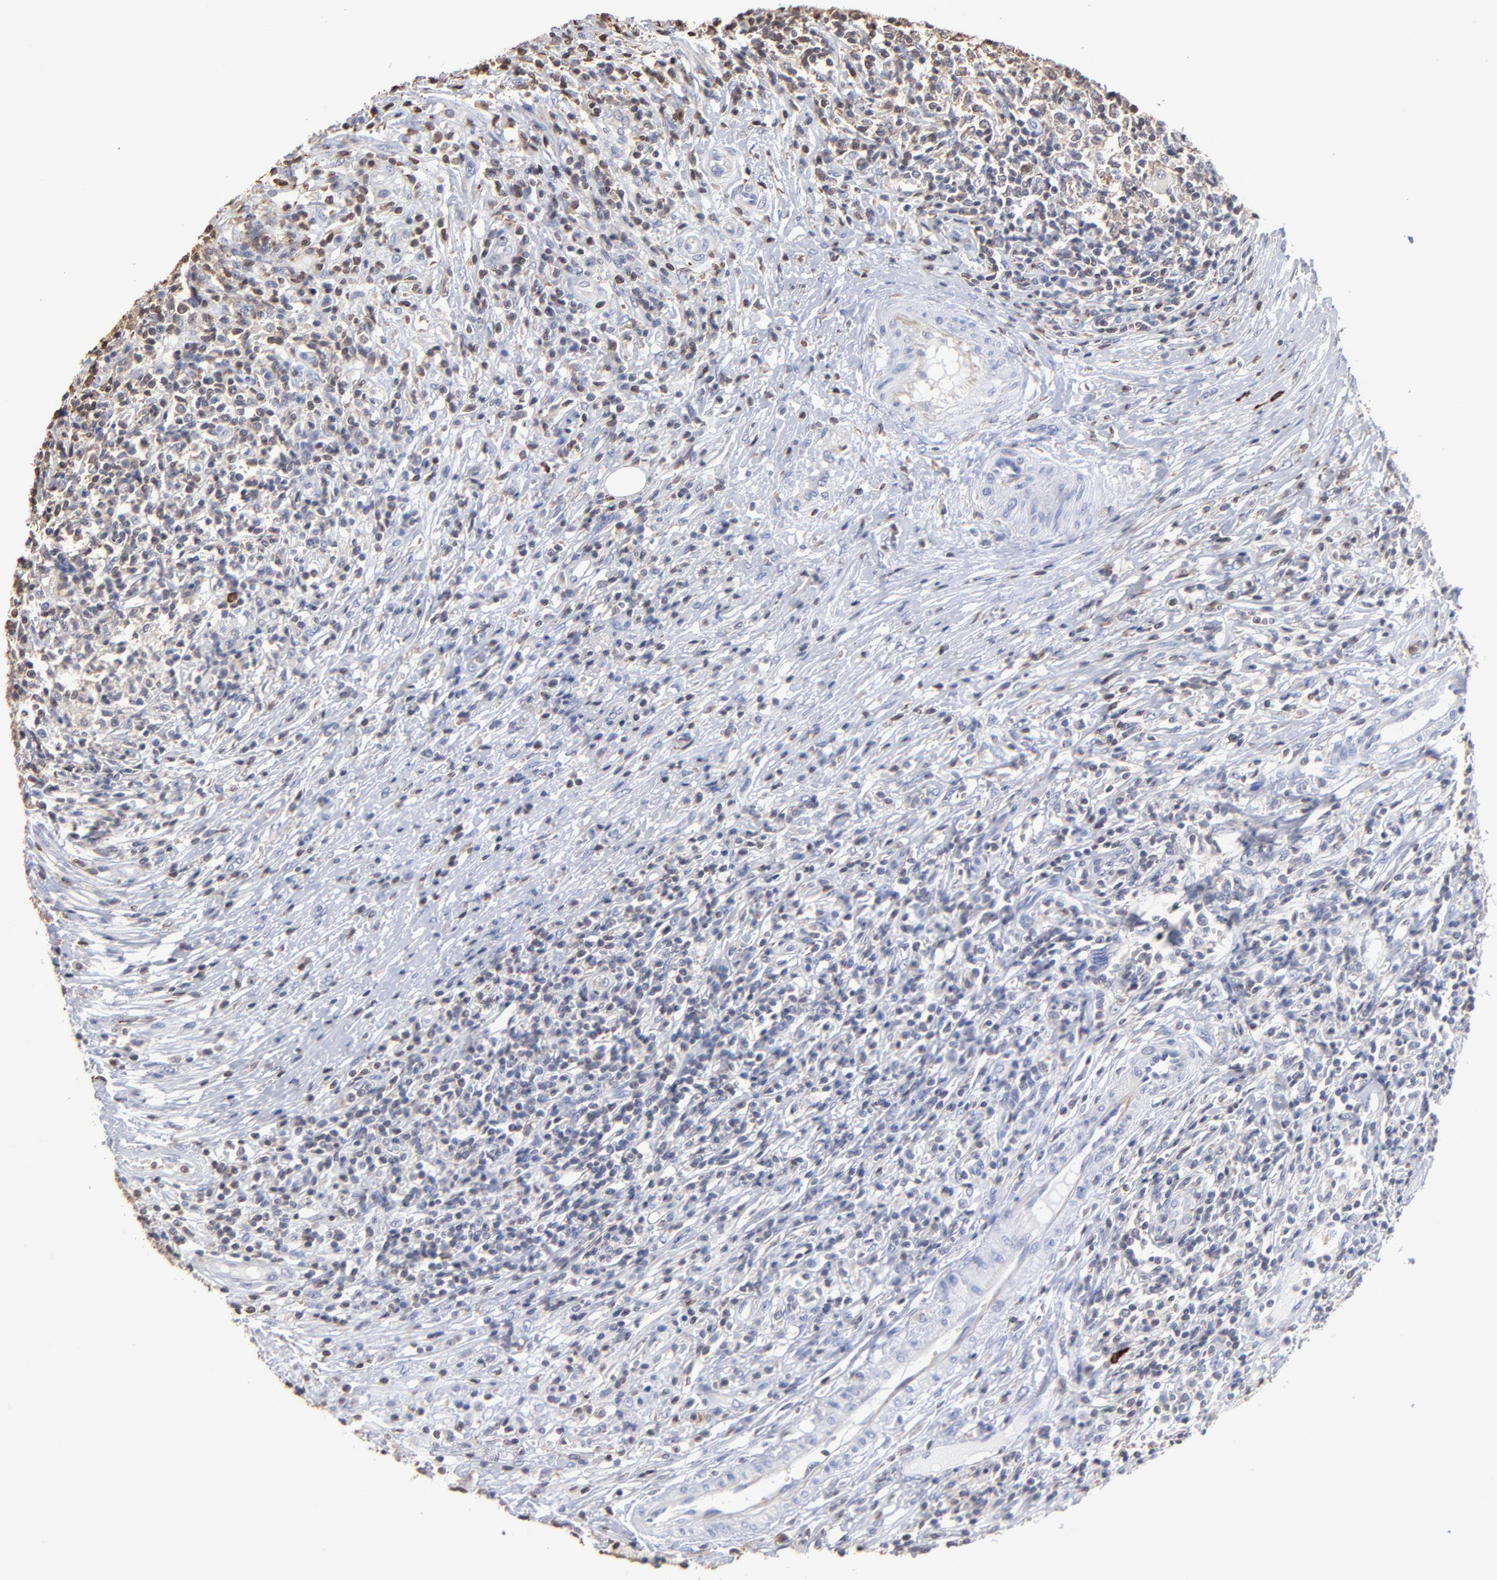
{"staining": {"intensity": "negative", "quantity": "none", "location": "none"}, "tissue": "lymphoma", "cell_type": "Tumor cells", "image_type": "cancer", "snomed": [{"axis": "morphology", "description": "Malignant lymphoma, non-Hodgkin's type, High grade"}, {"axis": "topography", "description": "Lymph node"}], "caption": "High-grade malignant lymphoma, non-Hodgkin's type stained for a protein using IHC shows no expression tumor cells.", "gene": "TBXT", "patient": {"sex": "female", "age": 84}}